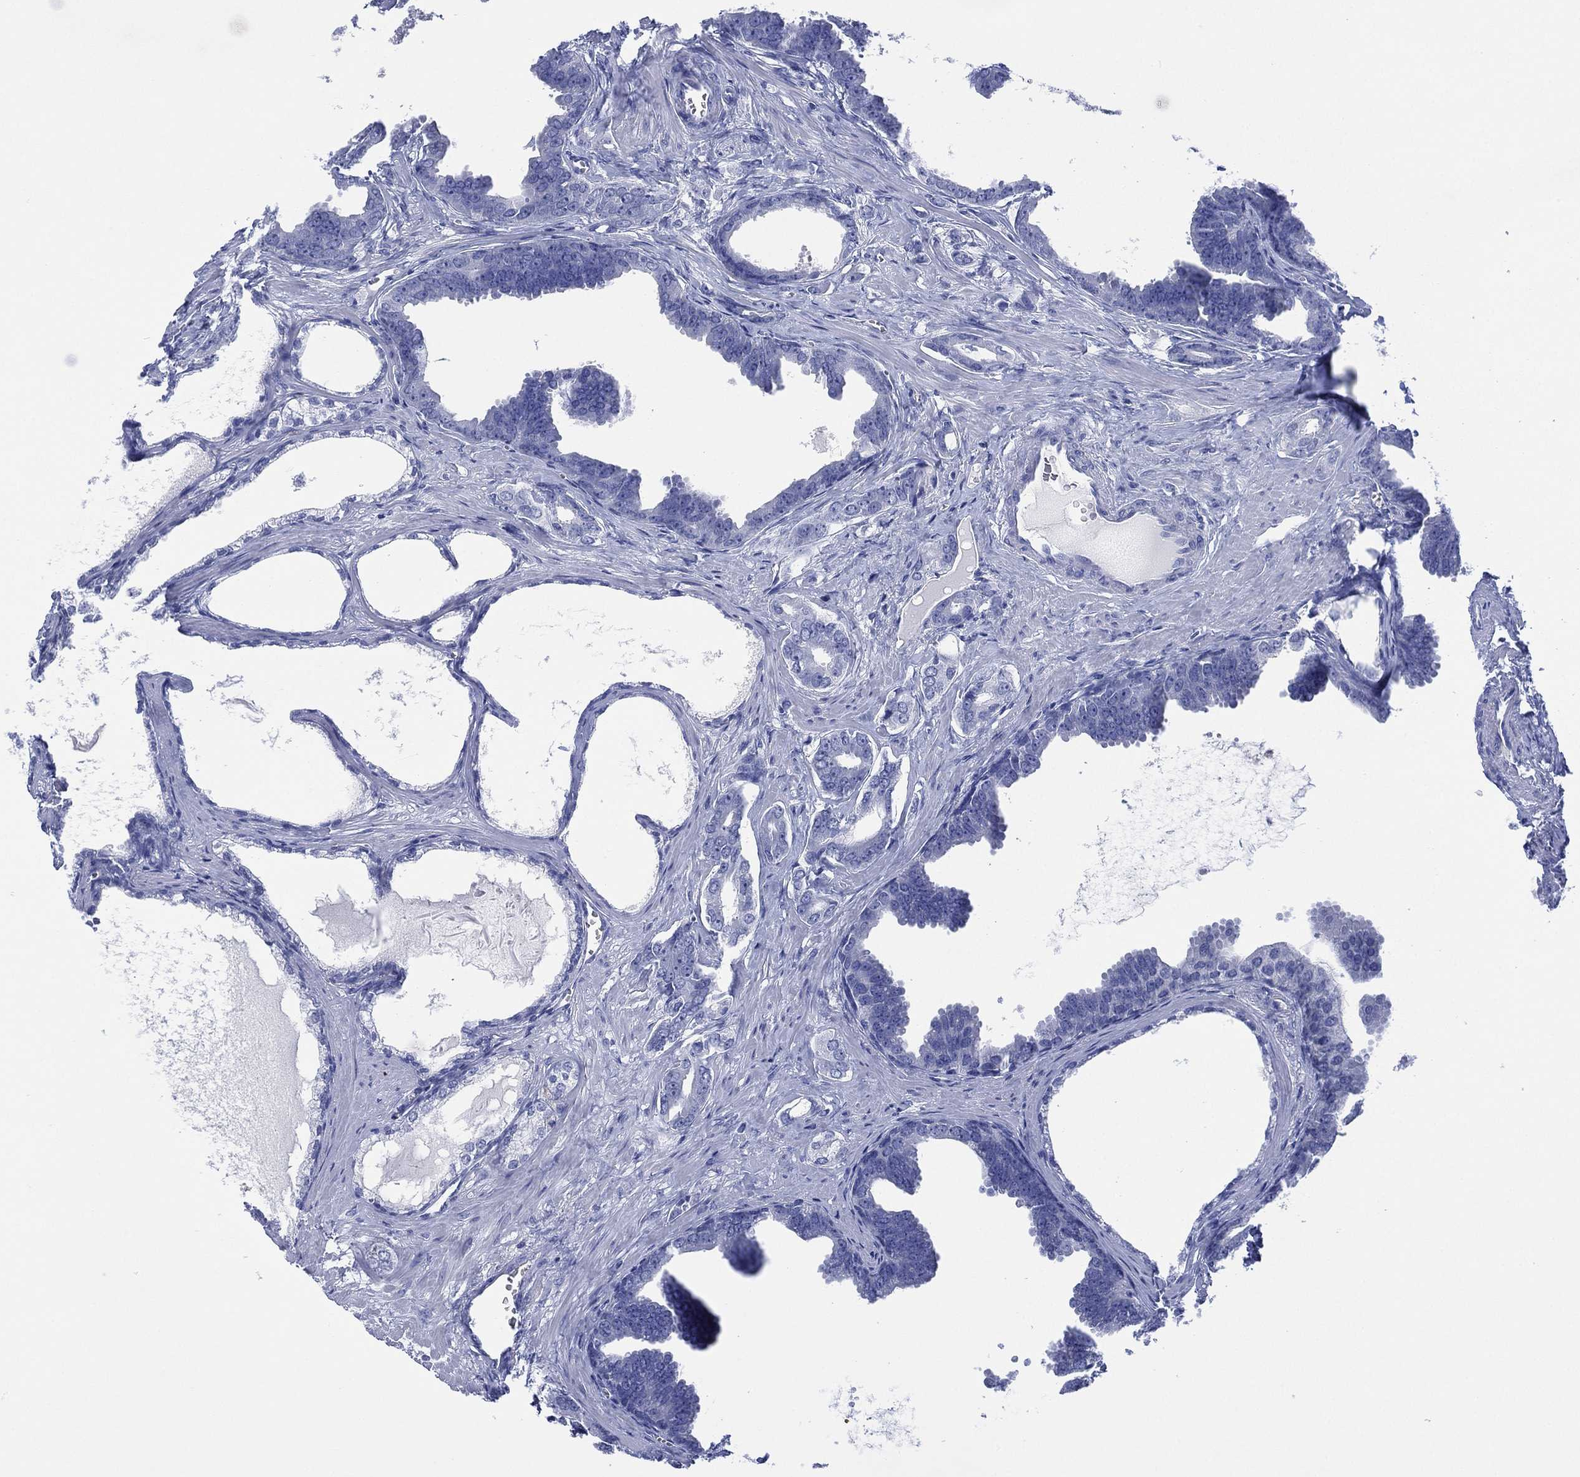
{"staining": {"intensity": "negative", "quantity": "none", "location": "none"}, "tissue": "prostate cancer", "cell_type": "Tumor cells", "image_type": "cancer", "snomed": [{"axis": "morphology", "description": "Adenocarcinoma, NOS"}, {"axis": "topography", "description": "Prostate"}], "caption": "There is no significant expression in tumor cells of prostate cancer (adenocarcinoma).", "gene": "DSG1", "patient": {"sex": "male", "age": 66}}